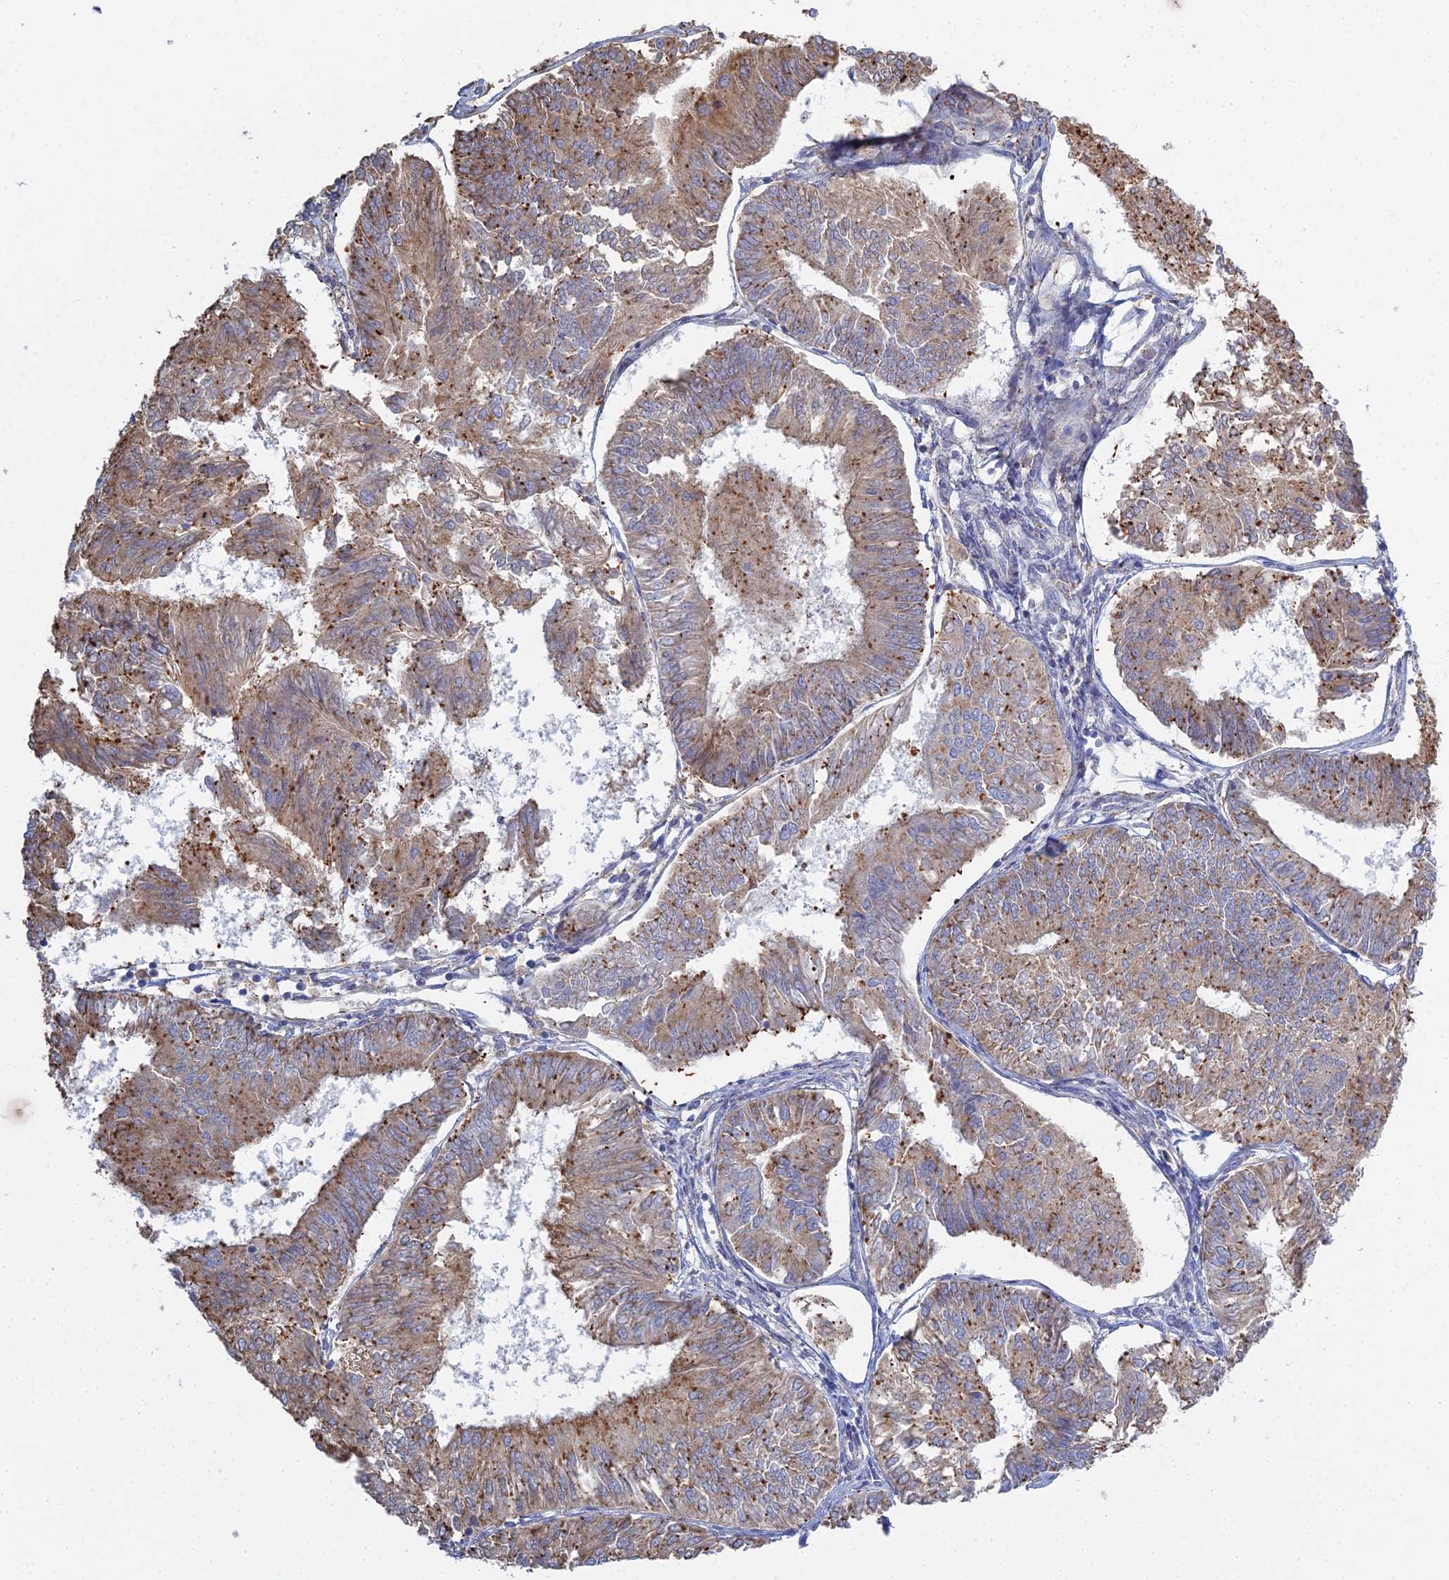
{"staining": {"intensity": "moderate", "quantity": ">75%", "location": "cytoplasmic/membranous"}, "tissue": "endometrial cancer", "cell_type": "Tumor cells", "image_type": "cancer", "snomed": [{"axis": "morphology", "description": "Adenocarcinoma, NOS"}, {"axis": "topography", "description": "Endometrium"}], "caption": "Endometrial cancer stained for a protein (brown) reveals moderate cytoplasmic/membranous positive positivity in about >75% of tumor cells.", "gene": "TRAPPC6A", "patient": {"sex": "female", "age": 58}}